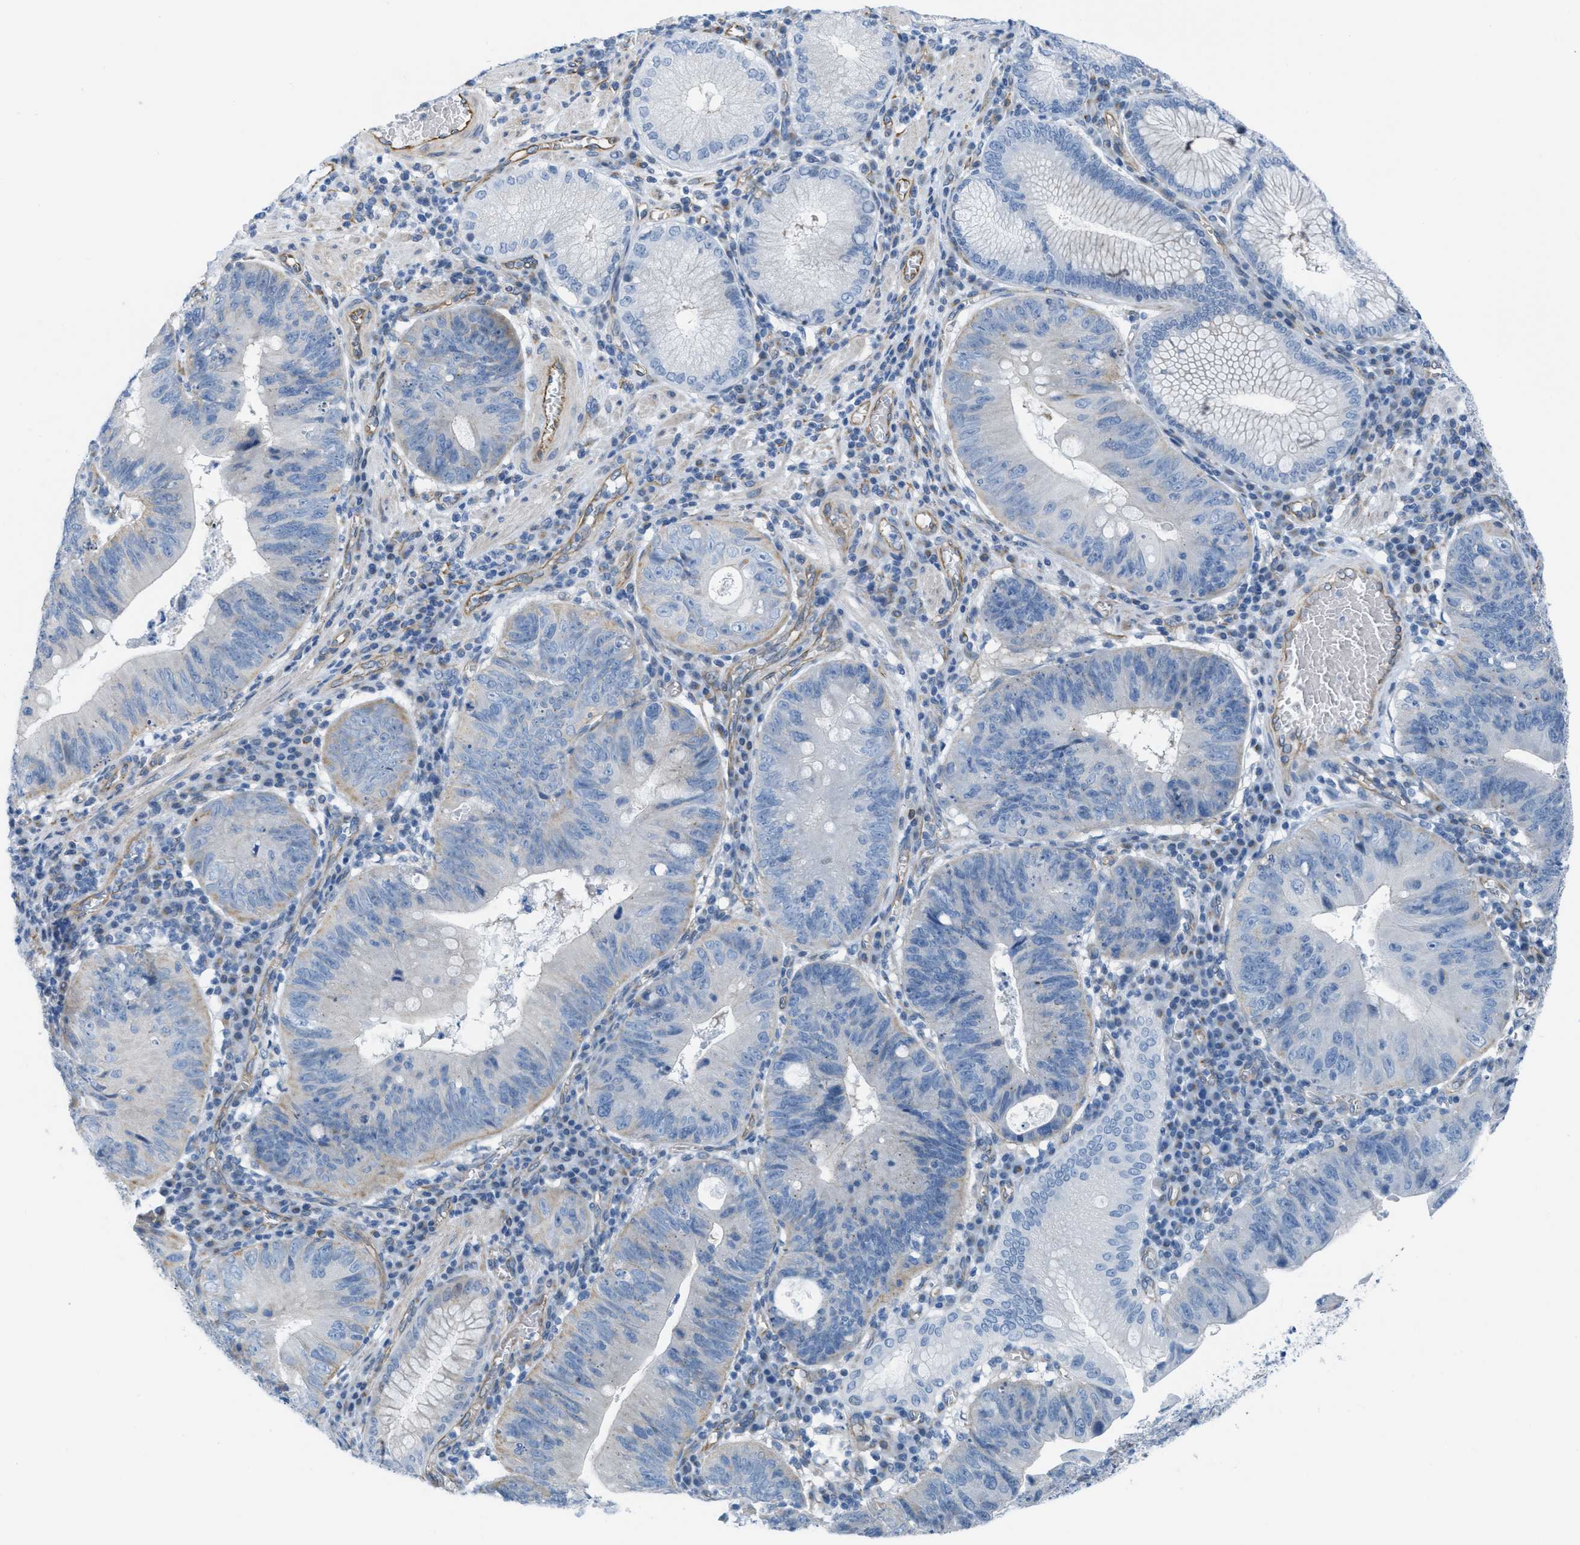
{"staining": {"intensity": "negative", "quantity": "none", "location": "none"}, "tissue": "stomach cancer", "cell_type": "Tumor cells", "image_type": "cancer", "snomed": [{"axis": "morphology", "description": "Adenocarcinoma, NOS"}, {"axis": "topography", "description": "Stomach"}], "caption": "High magnification brightfield microscopy of stomach adenocarcinoma stained with DAB (brown) and counterstained with hematoxylin (blue): tumor cells show no significant positivity.", "gene": "SLC12A1", "patient": {"sex": "male", "age": 59}}